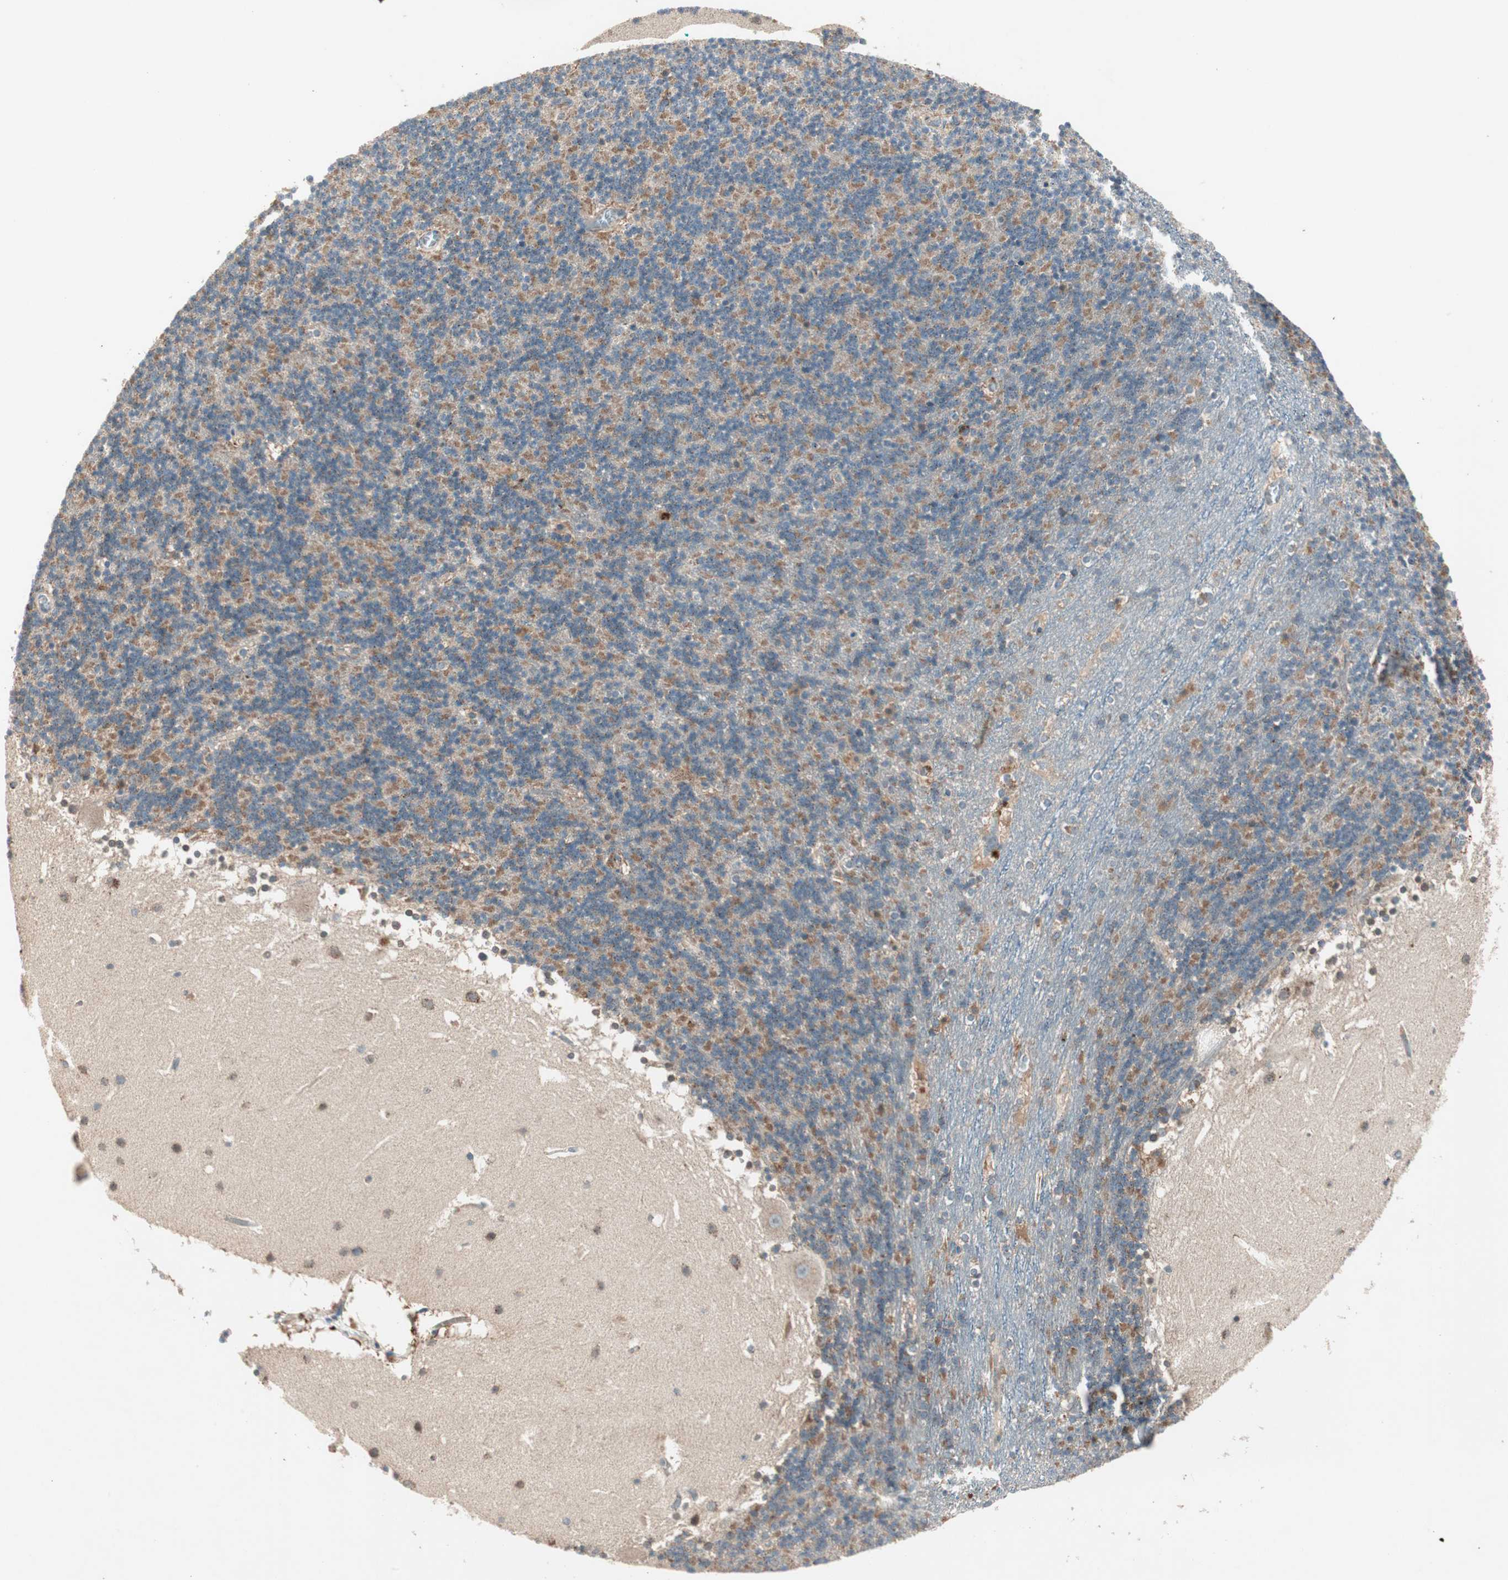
{"staining": {"intensity": "moderate", "quantity": ">75%", "location": "cytoplasmic/membranous"}, "tissue": "cerebellum", "cell_type": "Cells in granular layer", "image_type": "normal", "snomed": [{"axis": "morphology", "description": "Normal tissue, NOS"}, {"axis": "topography", "description": "Cerebellum"}], "caption": "Immunohistochemistry image of benign human cerebellum stained for a protein (brown), which reveals medium levels of moderate cytoplasmic/membranous staining in about >75% of cells in granular layer.", "gene": "CHADL", "patient": {"sex": "male", "age": 45}}